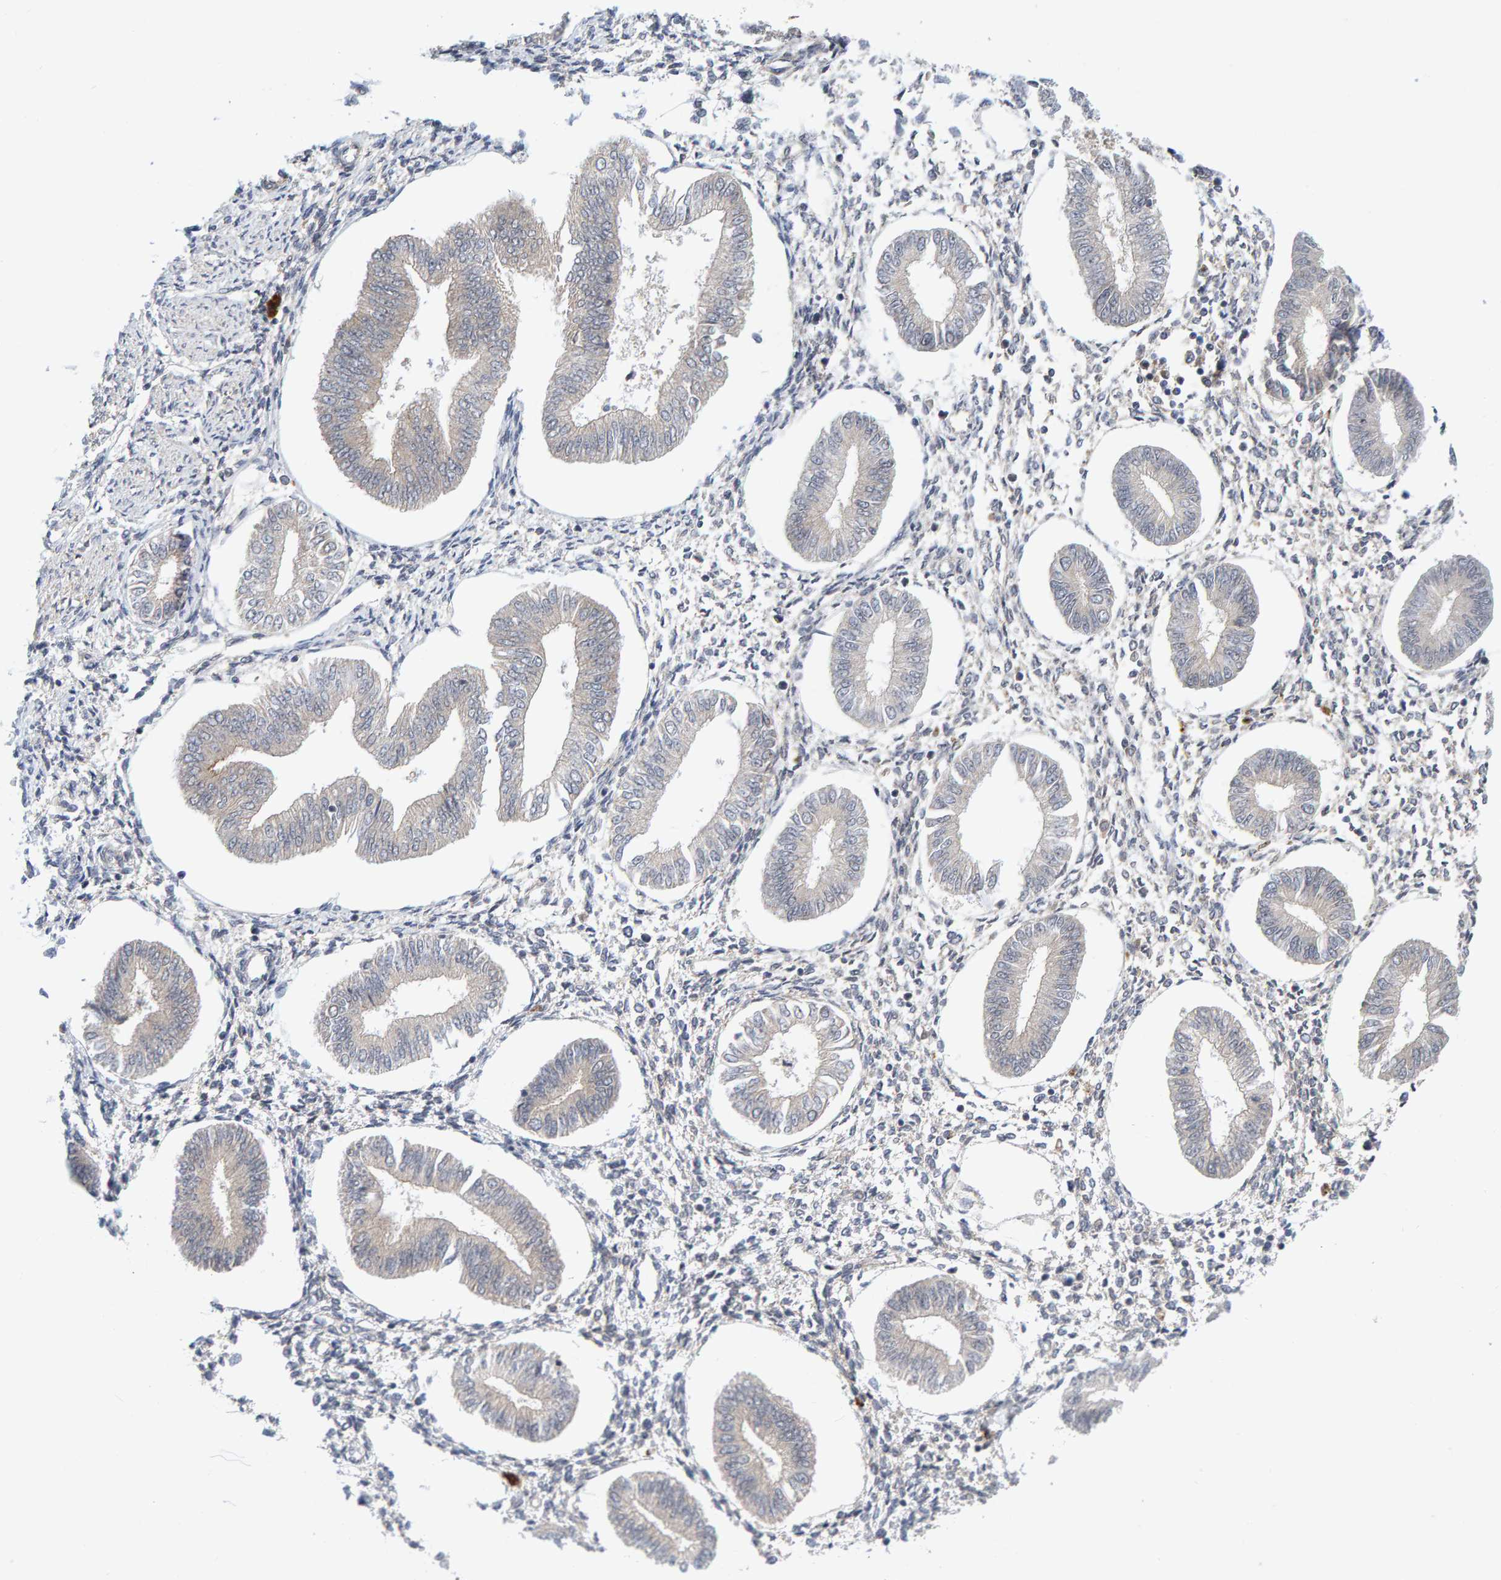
{"staining": {"intensity": "negative", "quantity": "none", "location": "none"}, "tissue": "endometrium", "cell_type": "Cells in endometrial stroma", "image_type": "normal", "snomed": [{"axis": "morphology", "description": "Normal tissue, NOS"}, {"axis": "topography", "description": "Endometrium"}], "caption": "This photomicrograph is of normal endometrium stained with immunohistochemistry (IHC) to label a protein in brown with the nuclei are counter-stained blue. There is no staining in cells in endometrial stroma.", "gene": "CDH2", "patient": {"sex": "female", "age": 50}}